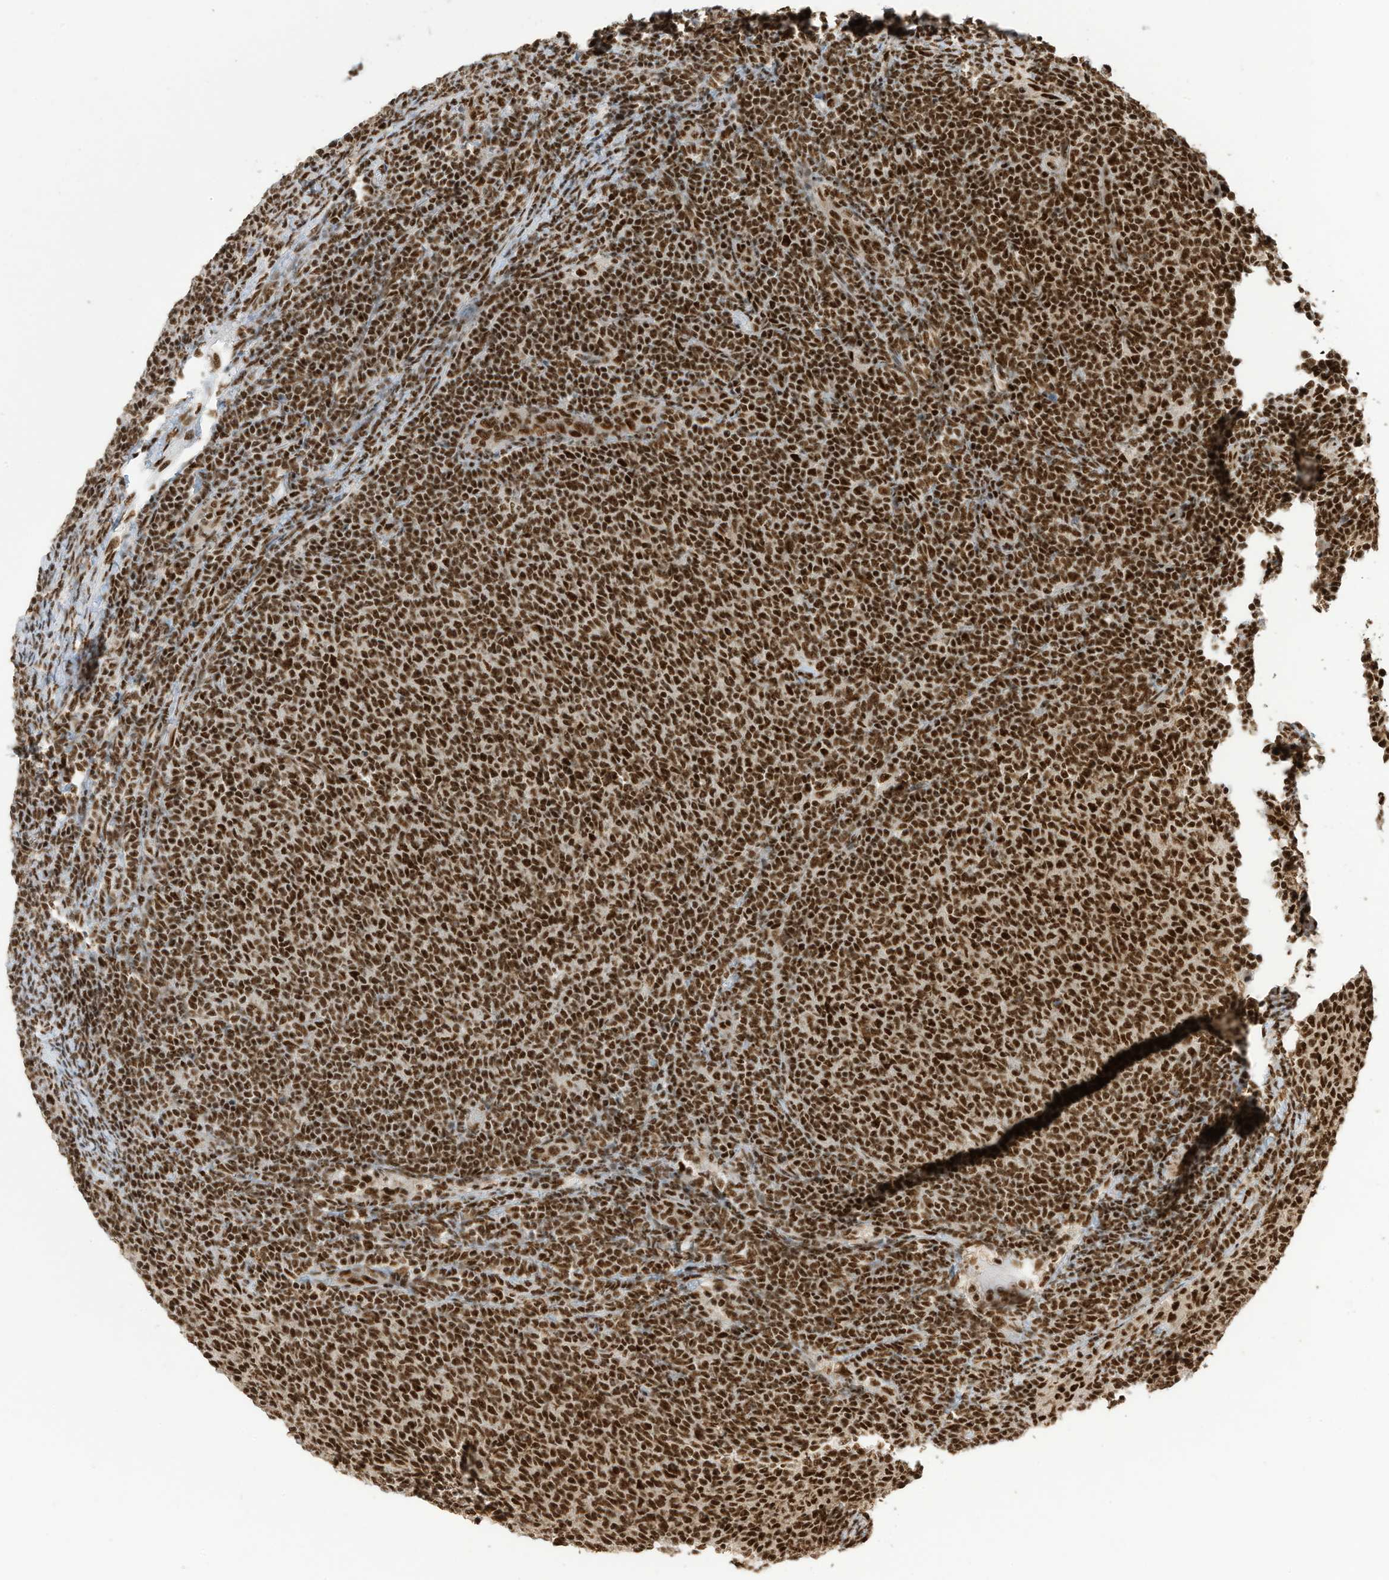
{"staining": {"intensity": "strong", "quantity": ">75%", "location": "nuclear"}, "tissue": "lymphoma", "cell_type": "Tumor cells", "image_type": "cancer", "snomed": [{"axis": "morphology", "description": "Malignant lymphoma, non-Hodgkin's type, Low grade"}, {"axis": "topography", "description": "Lymph node"}], "caption": "Protein expression analysis of human malignant lymphoma, non-Hodgkin's type (low-grade) reveals strong nuclear expression in approximately >75% of tumor cells.", "gene": "SF3A3", "patient": {"sex": "male", "age": 66}}